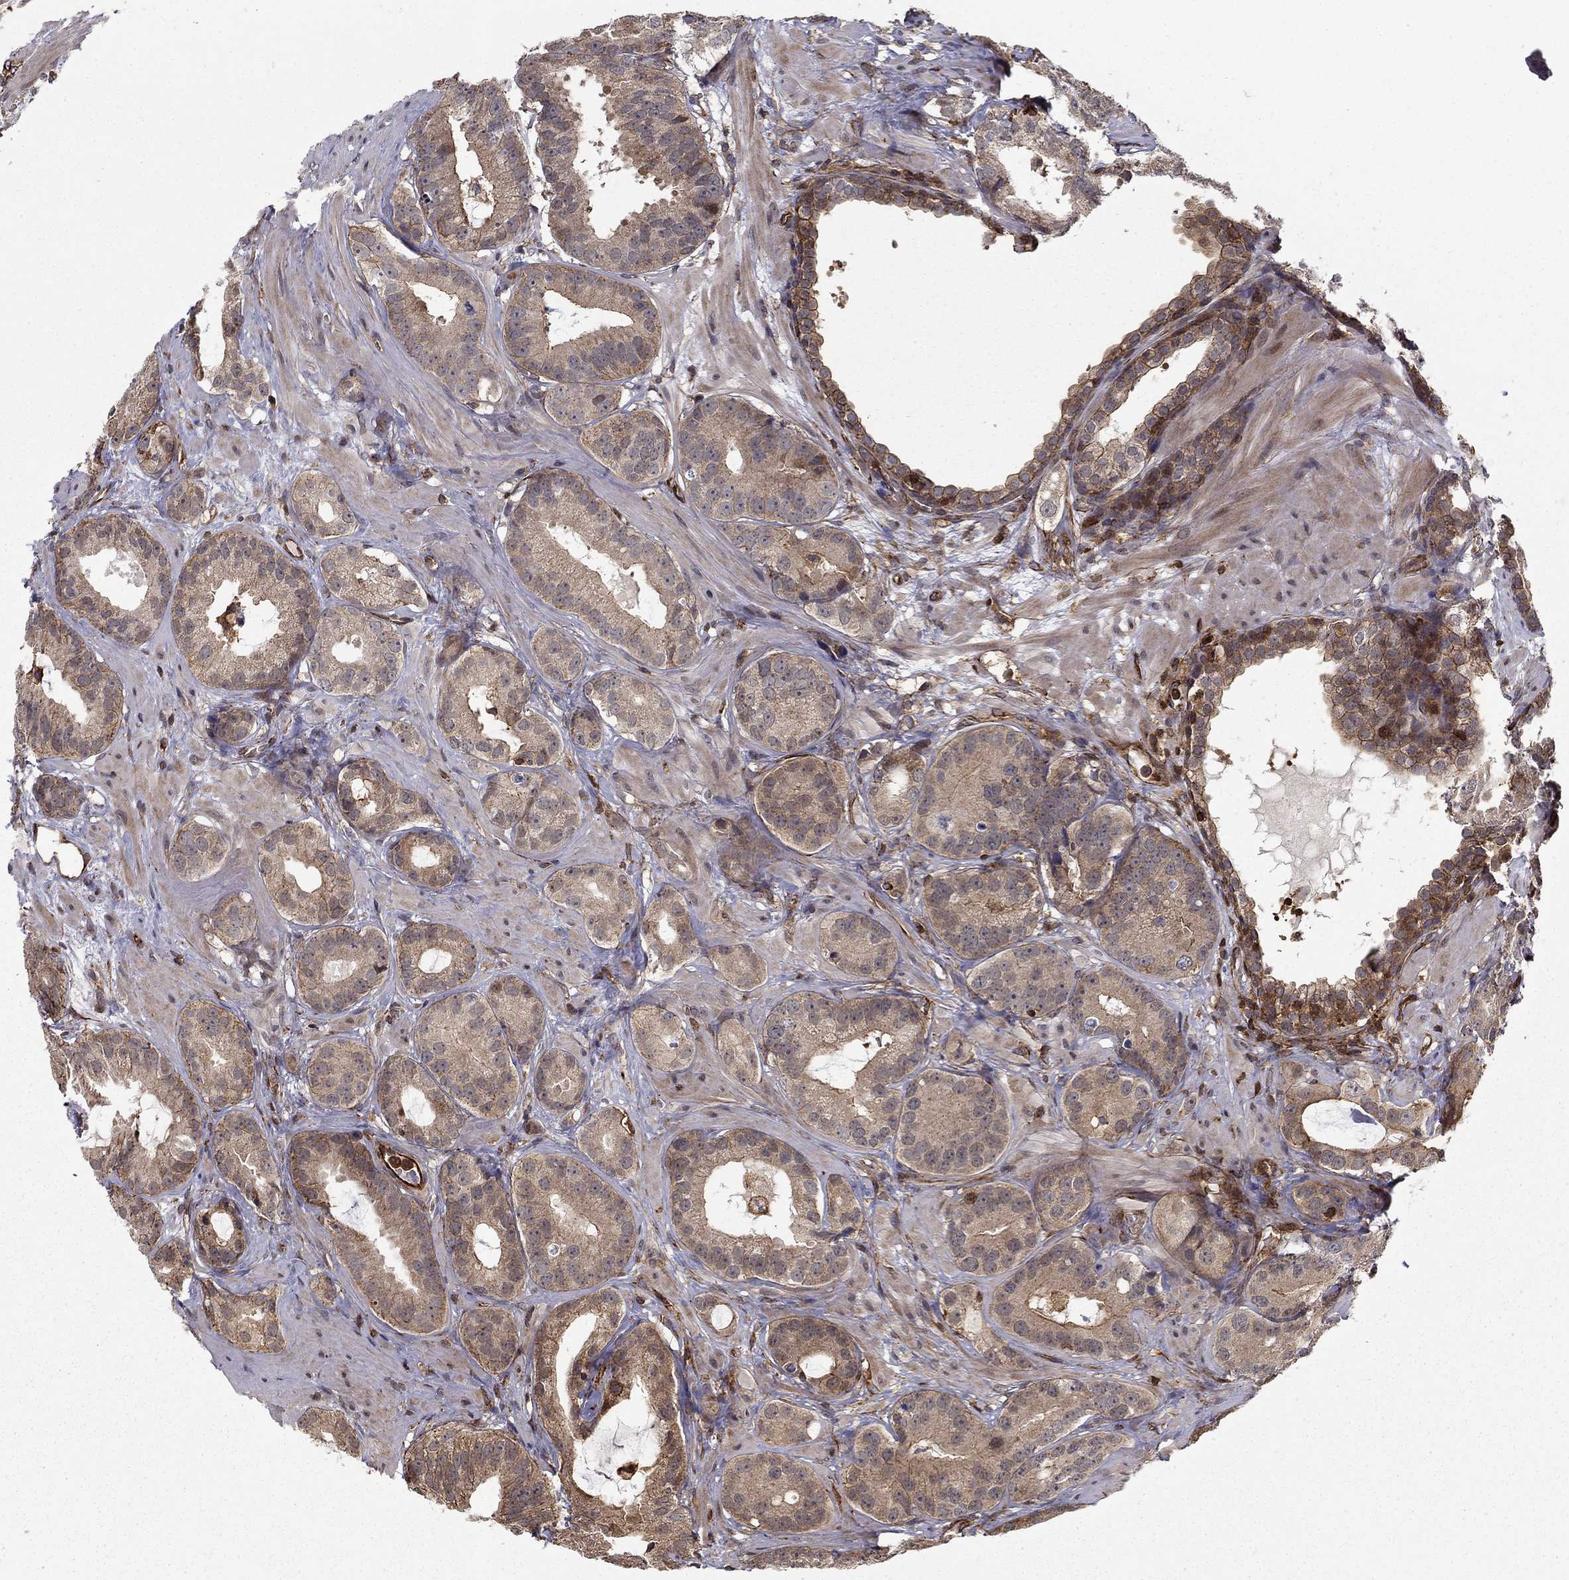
{"staining": {"intensity": "moderate", "quantity": "25%-75%", "location": "cytoplasmic/membranous"}, "tissue": "prostate cancer", "cell_type": "Tumor cells", "image_type": "cancer", "snomed": [{"axis": "morphology", "description": "Adenocarcinoma, NOS"}, {"axis": "topography", "description": "Prostate"}], "caption": "This image exhibits IHC staining of adenocarcinoma (prostate), with medium moderate cytoplasmic/membranous staining in about 25%-75% of tumor cells.", "gene": "ADM", "patient": {"sex": "male", "age": 69}}